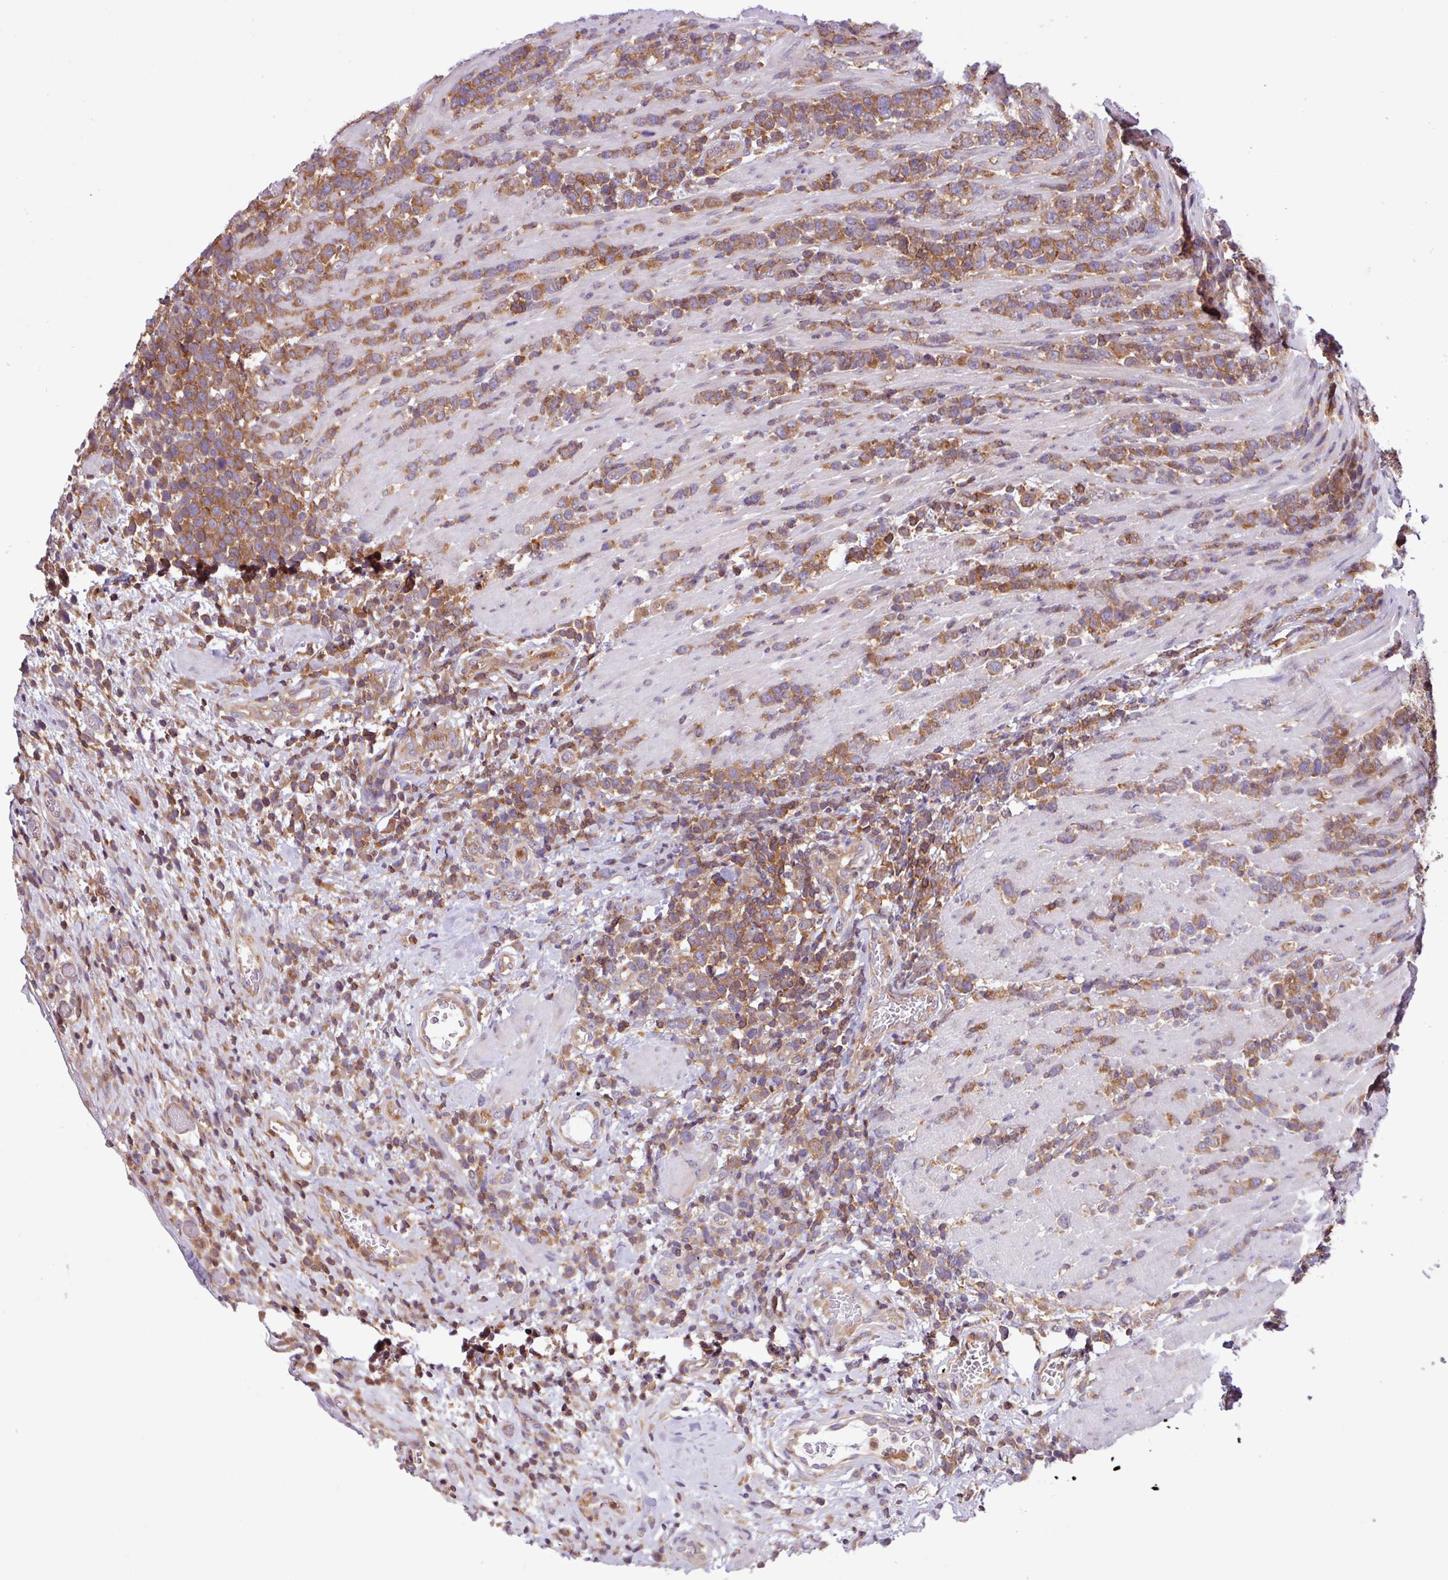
{"staining": {"intensity": "moderate", "quantity": ">75%", "location": "cytoplasmic/membranous"}, "tissue": "lymphoma", "cell_type": "Tumor cells", "image_type": "cancer", "snomed": [{"axis": "morphology", "description": "Malignant lymphoma, non-Hodgkin's type, High grade"}, {"axis": "topography", "description": "Soft tissue"}], "caption": "Human lymphoma stained with a protein marker demonstrates moderate staining in tumor cells.", "gene": "ACTR3", "patient": {"sex": "female", "age": 56}}